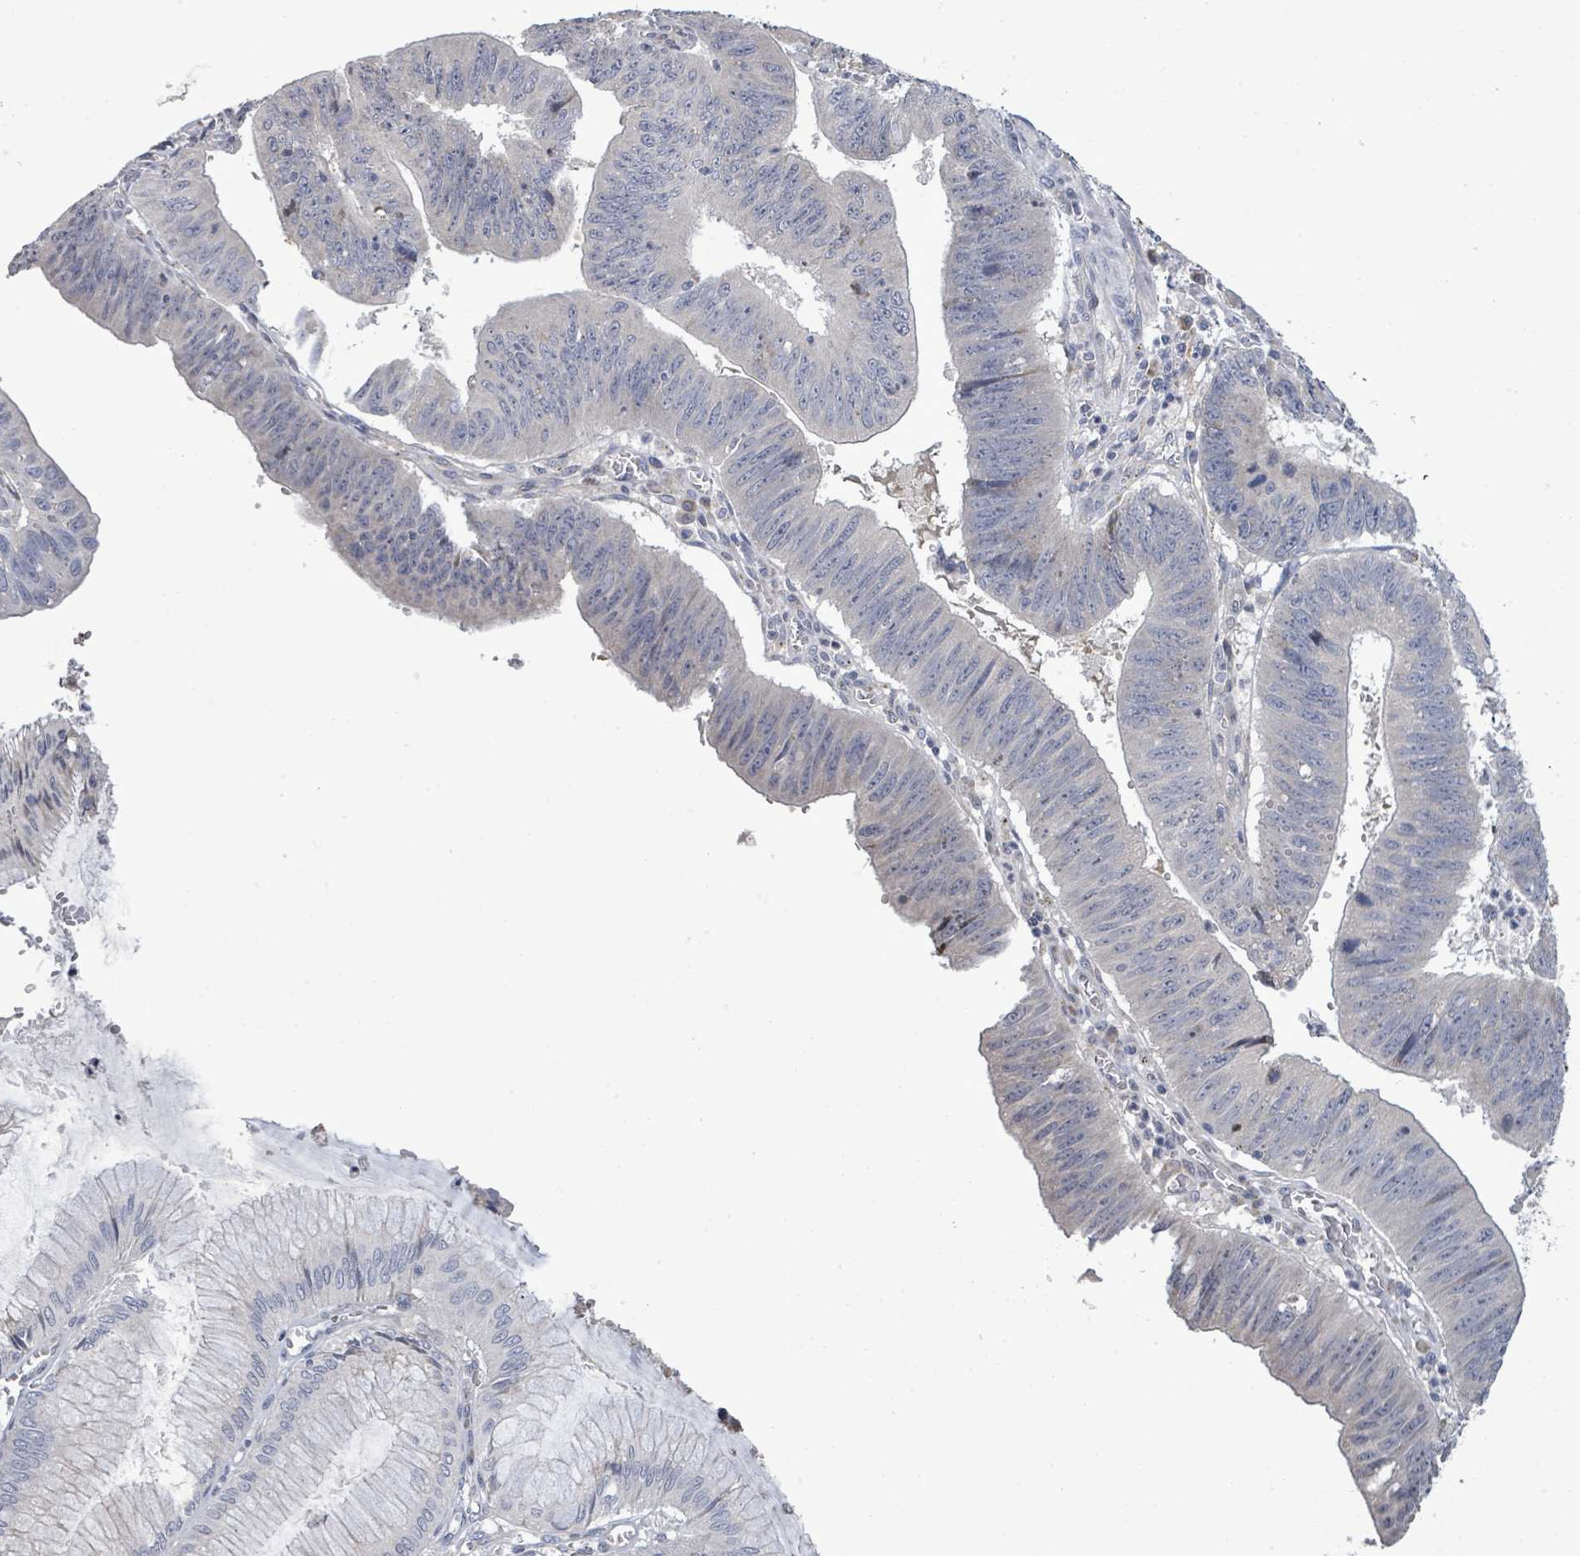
{"staining": {"intensity": "negative", "quantity": "none", "location": "none"}, "tissue": "stomach cancer", "cell_type": "Tumor cells", "image_type": "cancer", "snomed": [{"axis": "morphology", "description": "Adenocarcinoma, NOS"}, {"axis": "topography", "description": "Stomach"}], "caption": "The micrograph shows no significant expression in tumor cells of stomach cancer (adenocarcinoma). (DAB (3,3'-diaminobenzidine) IHC visualized using brightfield microscopy, high magnification).", "gene": "POMGNT2", "patient": {"sex": "male", "age": 59}}